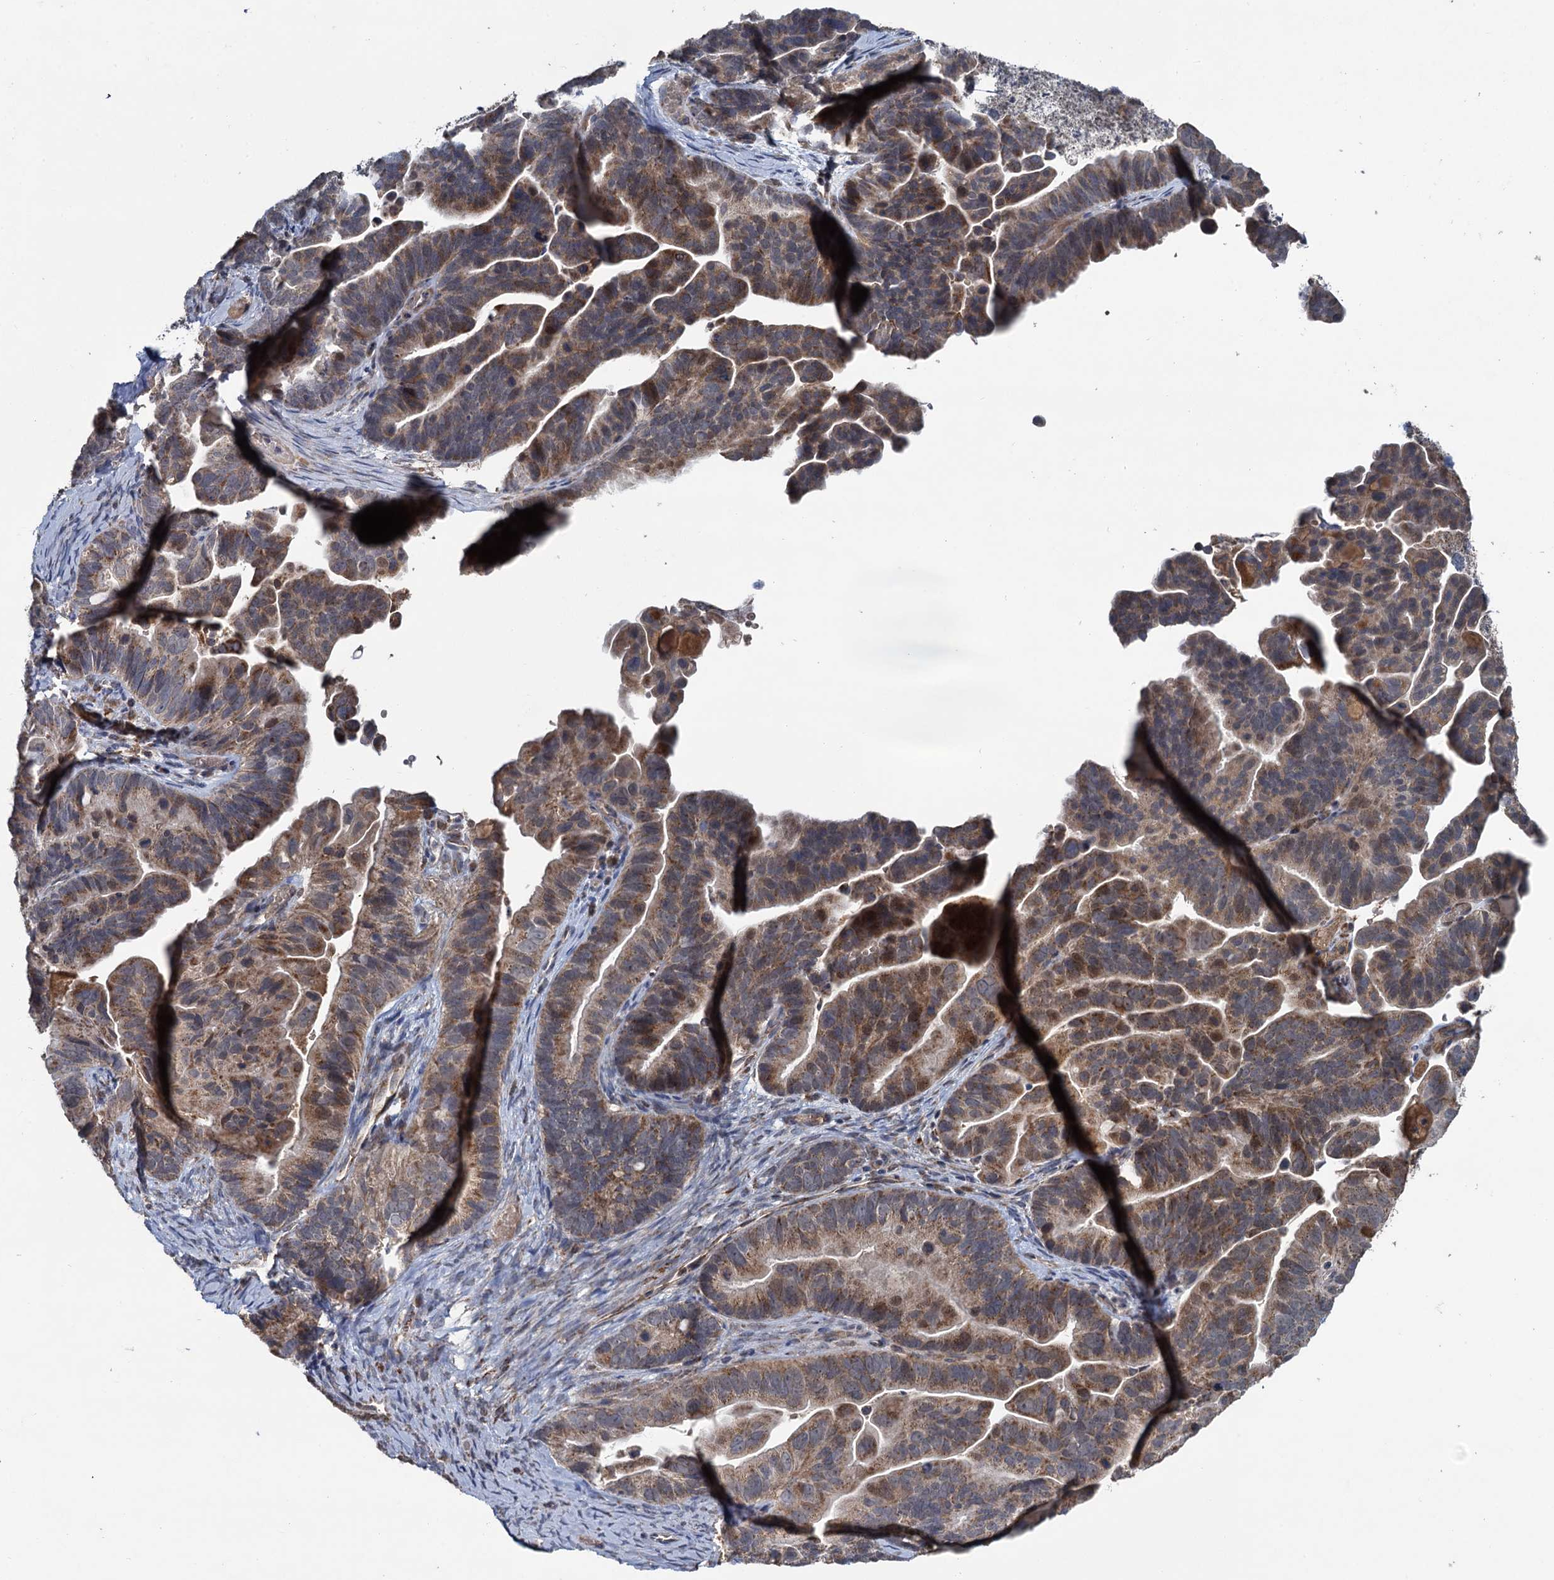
{"staining": {"intensity": "moderate", "quantity": "25%-75%", "location": "cytoplasmic/membranous"}, "tissue": "ovarian cancer", "cell_type": "Tumor cells", "image_type": "cancer", "snomed": [{"axis": "morphology", "description": "Cystadenocarcinoma, serous, NOS"}, {"axis": "topography", "description": "Ovary"}], "caption": "Human serous cystadenocarcinoma (ovarian) stained for a protein (brown) displays moderate cytoplasmic/membranous positive staining in approximately 25%-75% of tumor cells.", "gene": "METTL4", "patient": {"sex": "female", "age": 56}}